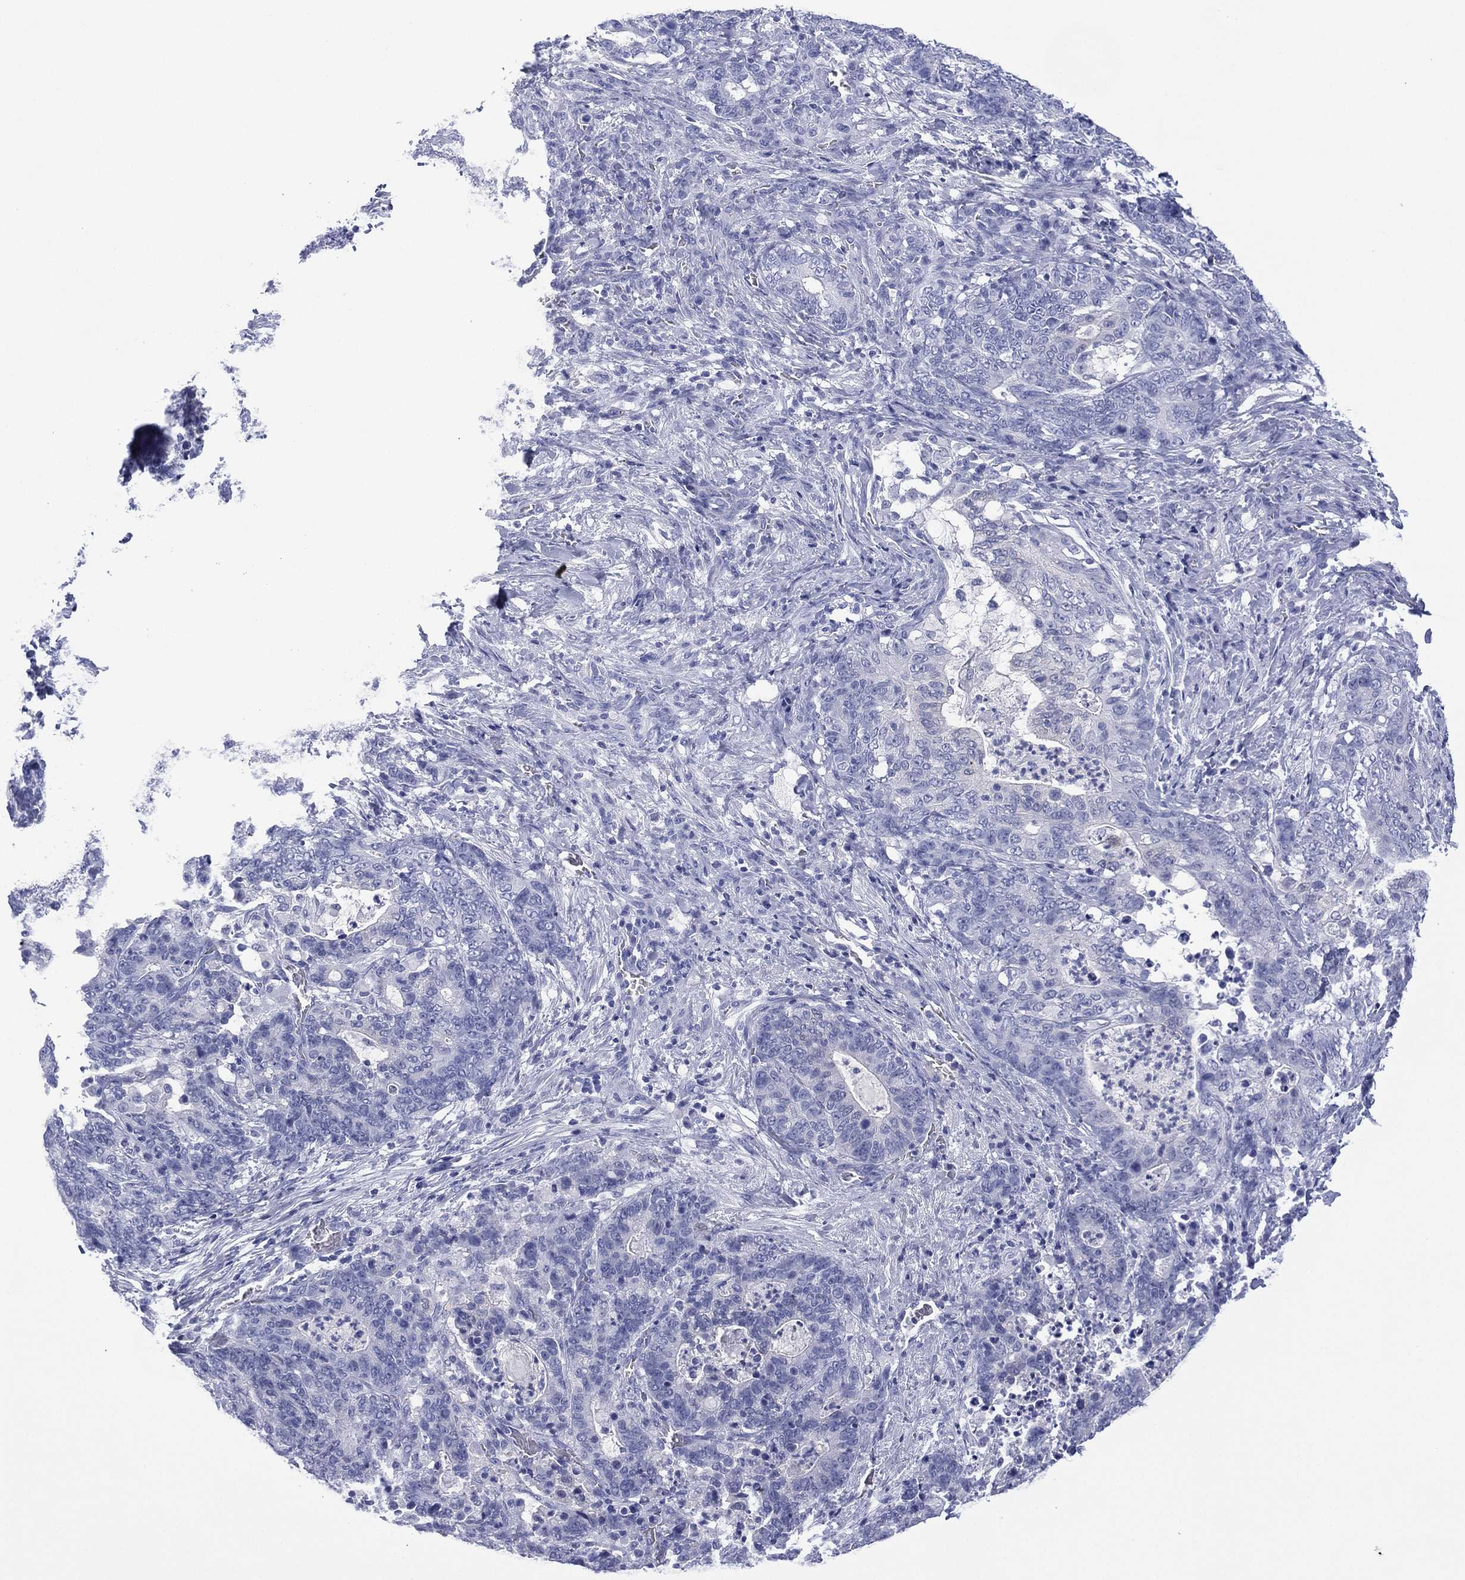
{"staining": {"intensity": "negative", "quantity": "none", "location": "none"}, "tissue": "stomach cancer", "cell_type": "Tumor cells", "image_type": "cancer", "snomed": [{"axis": "morphology", "description": "Normal tissue, NOS"}, {"axis": "morphology", "description": "Adenocarcinoma, NOS"}, {"axis": "topography", "description": "Stomach"}], "caption": "Tumor cells are negative for protein expression in human stomach adenocarcinoma. (Immunohistochemistry, brightfield microscopy, high magnification).", "gene": "DSG1", "patient": {"sex": "female", "age": 64}}